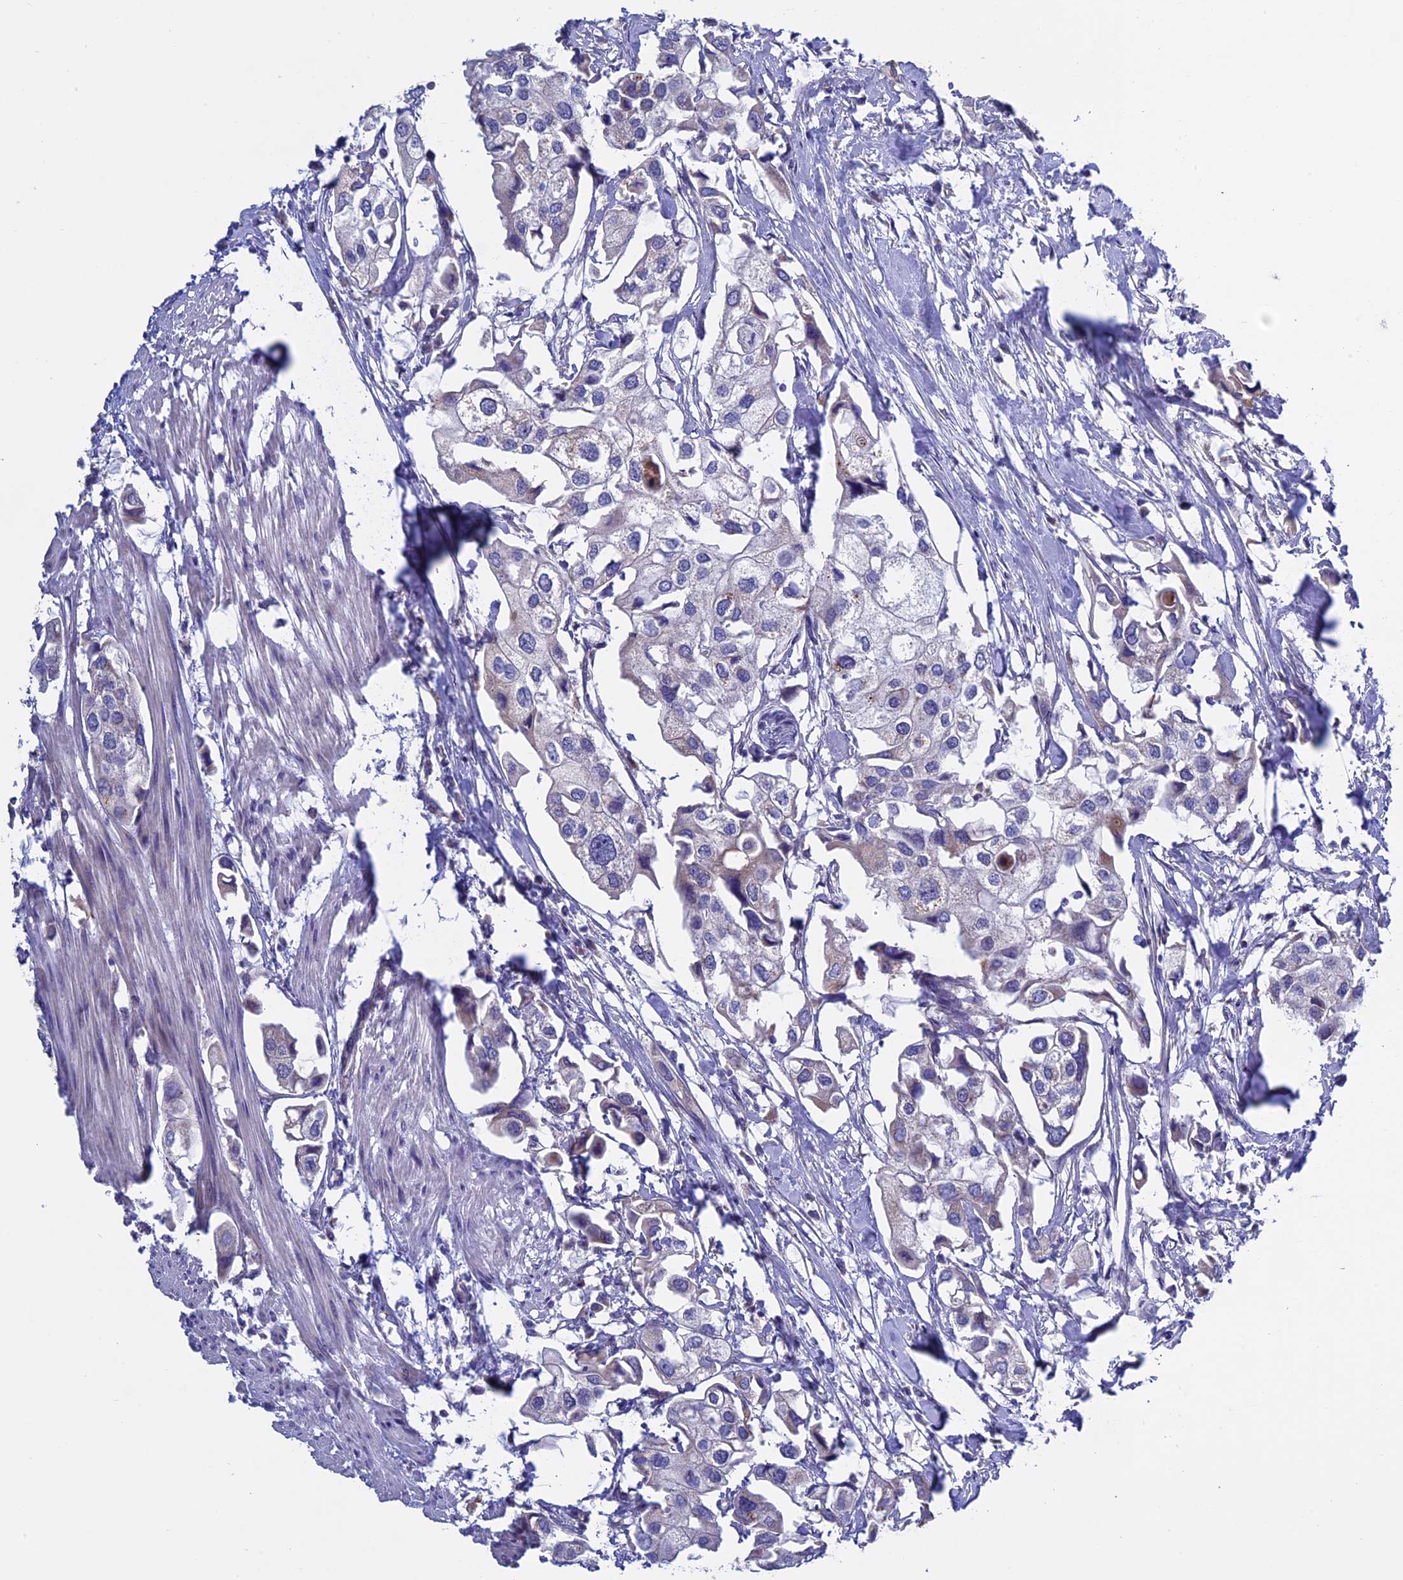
{"staining": {"intensity": "negative", "quantity": "none", "location": "none"}, "tissue": "urothelial cancer", "cell_type": "Tumor cells", "image_type": "cancer", "snomed": [{"axis": "morphology", "description": "Urothelial carcinoma, High grade"}, {"axis": "topography", "description": "Urinary bladder"}], "caption": "Protein analysis of urothelial carcinoma (high-grade) demonstrates no significant staining in tumor cells. Nuclei are stained in blue.", "gene": "ETFDH", "patient": {"sex": "male", "age": 64}}